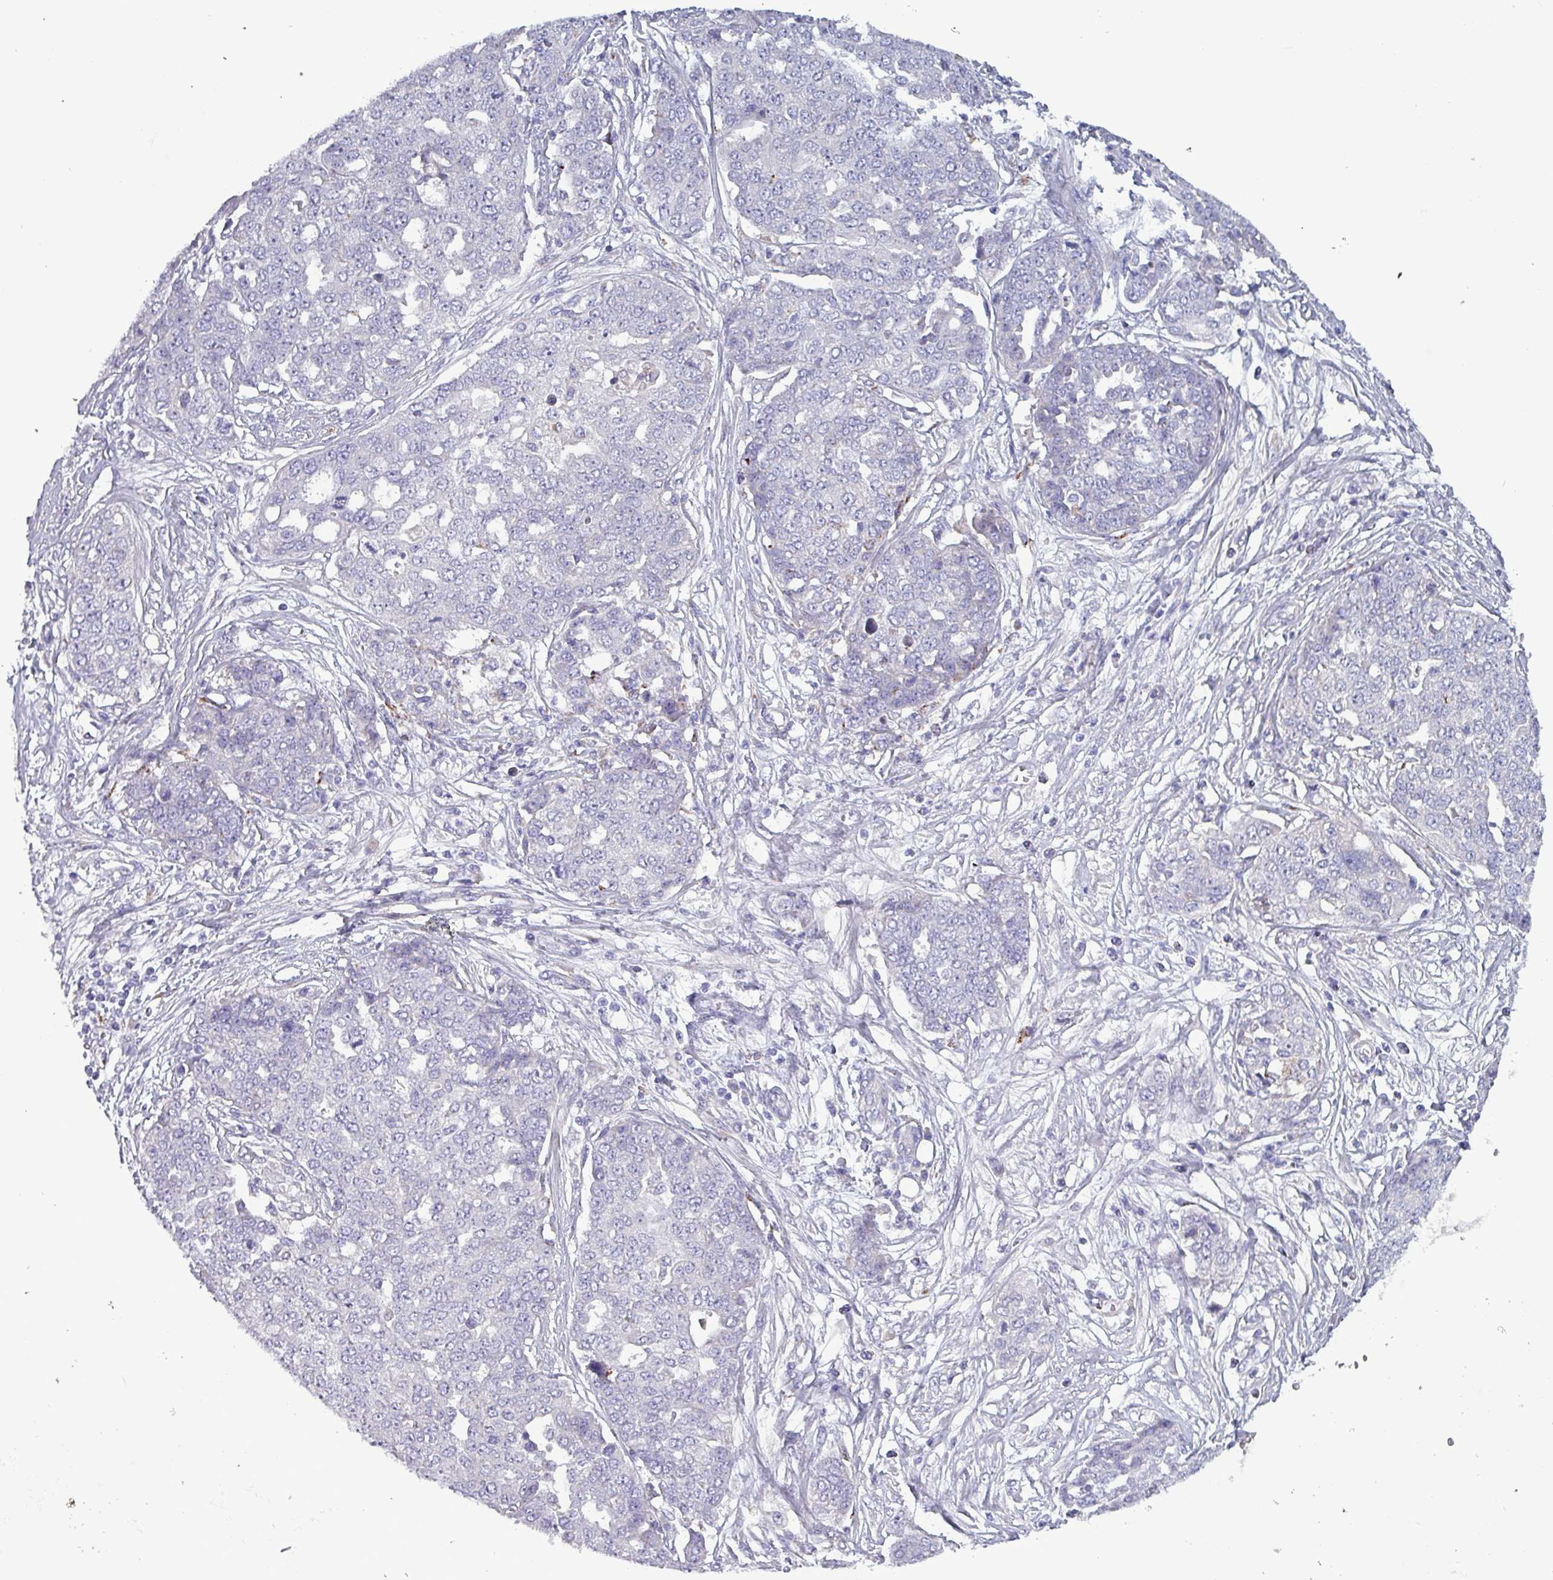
{"staining": {"intensity": "negative", "quantity": "none", "location": "none"}, "tissue": "ovarian cancer", "cell_type": "Tumor cells", "image_type": "cancer", "snomed": [{"axis": "morphology", "description": "Cystadenocarcinoma, serous, NOS"}, {"axis": "topography", "description": "Soft tissue"}, {"axis": "topography", "description": "Ovary"}], "caption": "This is a micrograph of IHC staining of ovarian cancer (serous cystadenocarcinoma), which shows no expression in tumor cells.", "gene": "HSD3B7", "patient": {"sex": "female", "age": 57}}